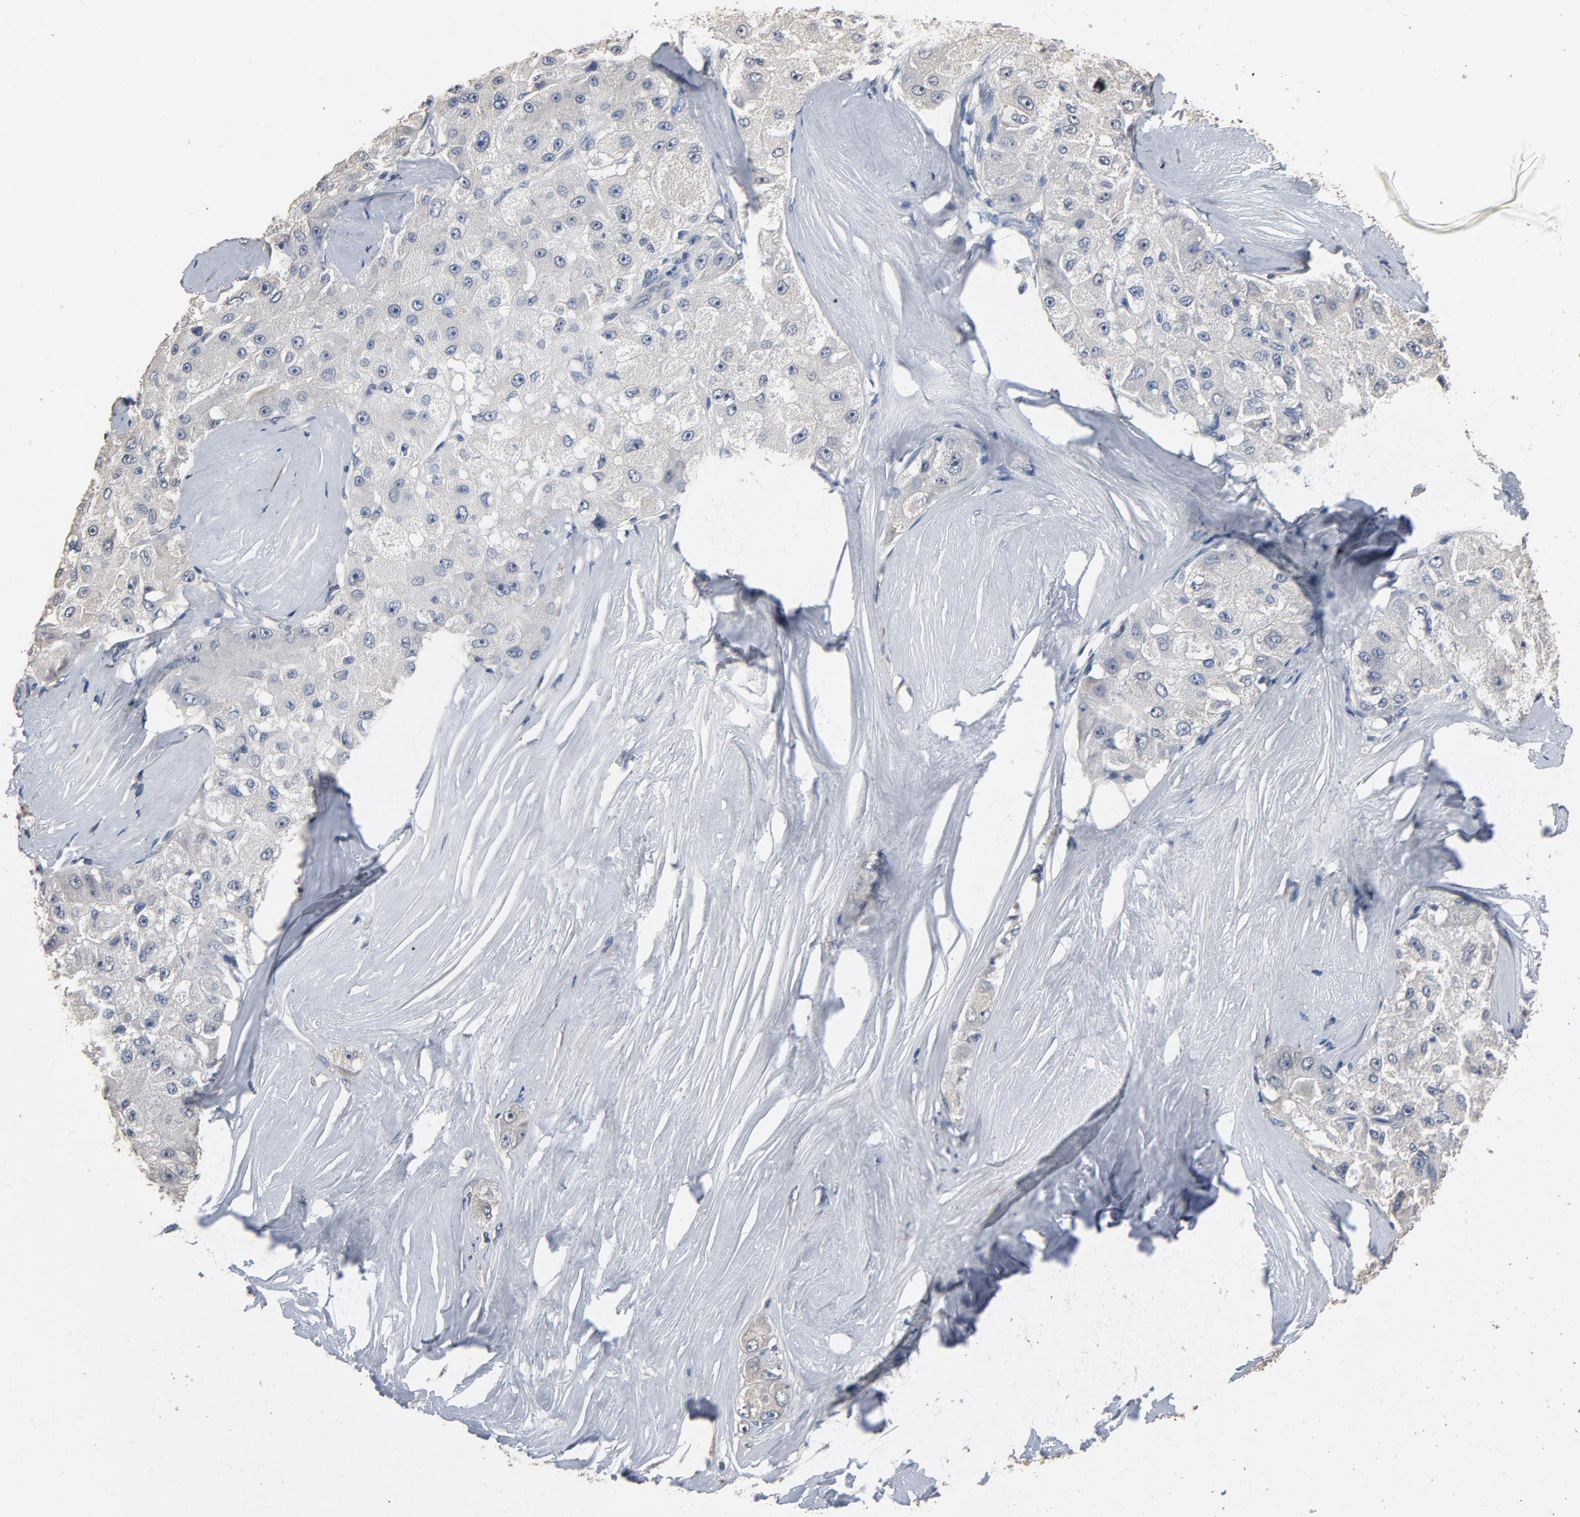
{"staining": {"intensity": "negative", "quantity": "none", "location": "none"}, "tissue": "liver cancer", "cell_type": "Tumor cells", "image_type": "cancer", "snomed": [{"axis": "morphology", "description": "Carcinoma, Hepatocellular, NOS"}, {"axis": "topography", "description": "Liver"}], "caption": "High magnification brightfield microscopy of liver cancer (hepatocellular carcinoma) stained with DAB (3,3'-diaminobenzidine) (brown) and counterstained with hematoxylin (blue): tumor cells show no significant staining. The staining was performed using DAB to visualize the protein expression in brown, while the nuclei were stained in blue with hematoxylin (Magnification: 20x).", "gene": "SOX6", "patient": {"sex": "male", "age": 80}}